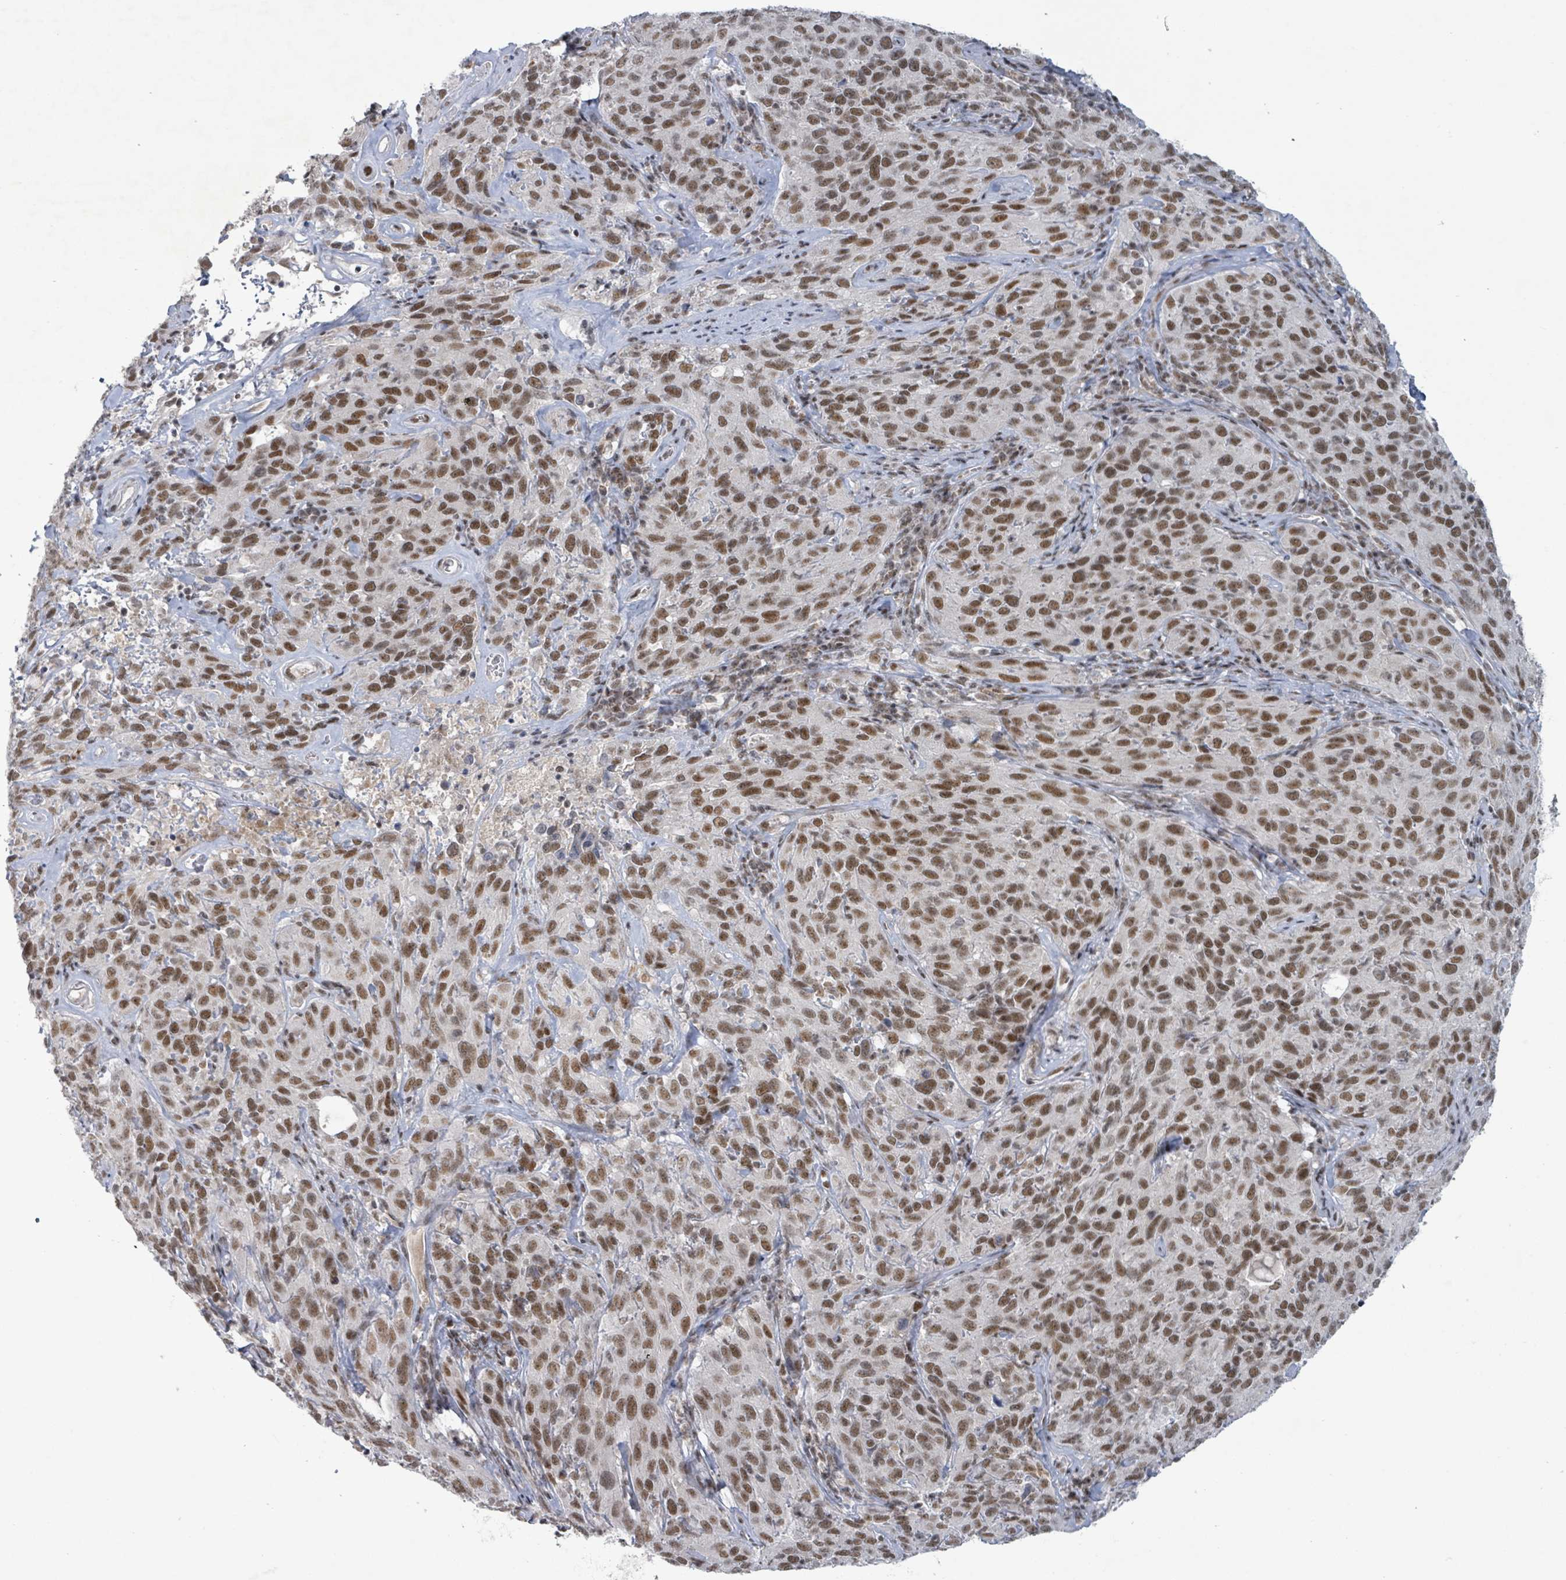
{"staining": {"intensity": "moderate", "quantity": ">75%", "location": "nuclear"}, "tissue": "cervical cancer", "cell_type": "Tumor cells", "image_type": "cancer", "snomed": [{"axis": "morphology", "description": "Squamous cell carcinoma, NOS"}, {"axis": "topography", "description": "Cervix"}], "caption": "Immunohistochemical staining of human cervical squamous cell carcinoma displays medium levels of moderate nuclear positivity in approximately >75% of tumor cells.", "gene": "BANP", "patient": {"sex": "female", "age": 51}}